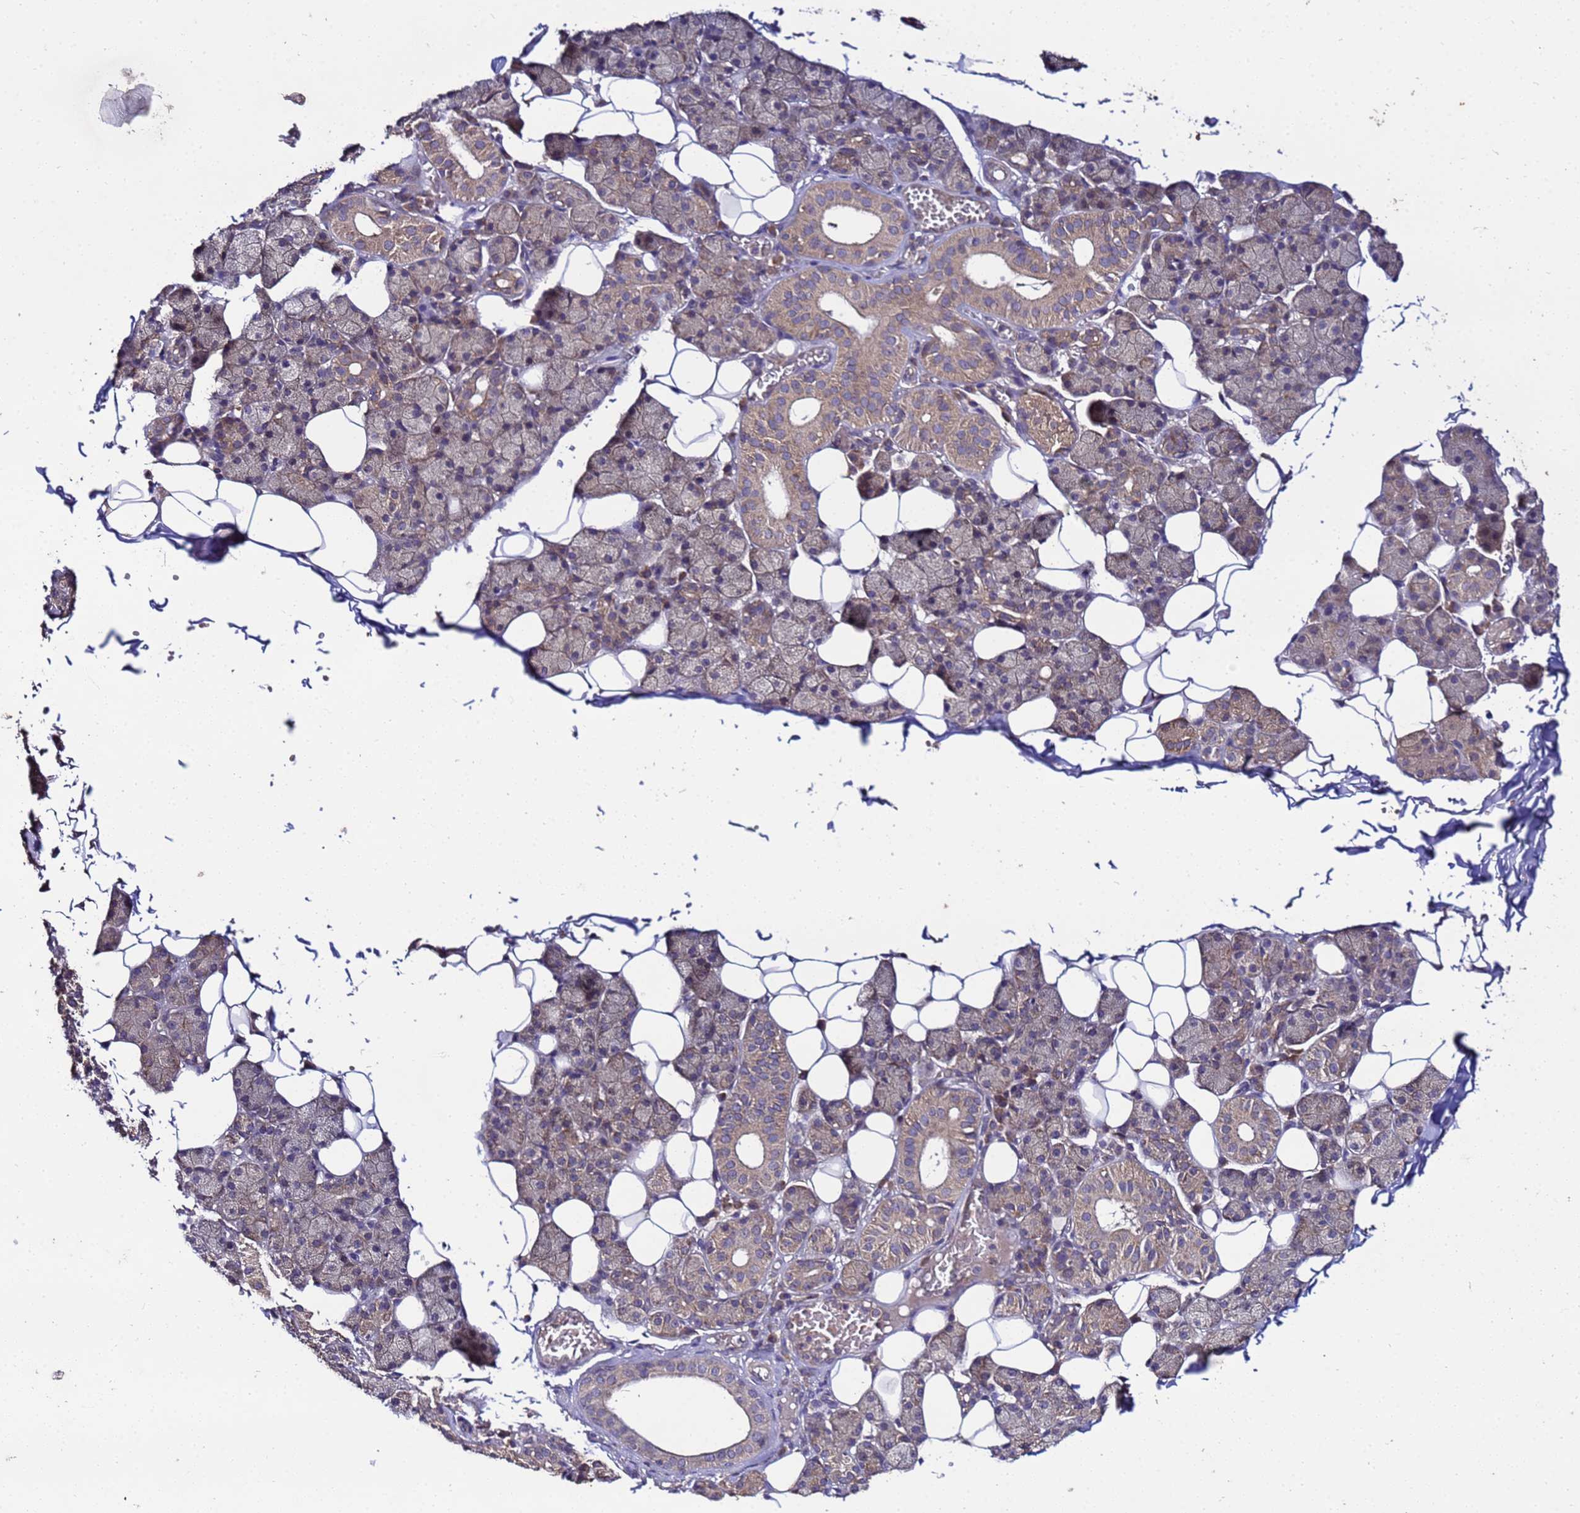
{"staining": {"intensity": "weak", "quantity": "25%-75%", "location": "cytoplasmic/membranous"}, "tissue": "salivary gland", "cell_type": "Glandular cells", "image_type": "normal", "snomed": [{"axis": "morphology", "description": "Normal tissue, NOS"}, {"axis": "topography", "description": "Salivary gland"}], "caption": "Weak cytoplasmic/membranous positivity for a protein is seen in approximately 25%-75% of glandular cells of unremarkable salivary gland using immunohistochemistry (IHC).", "gene": "GSPT2", "patient": {"sex": "female", "age": 33}}